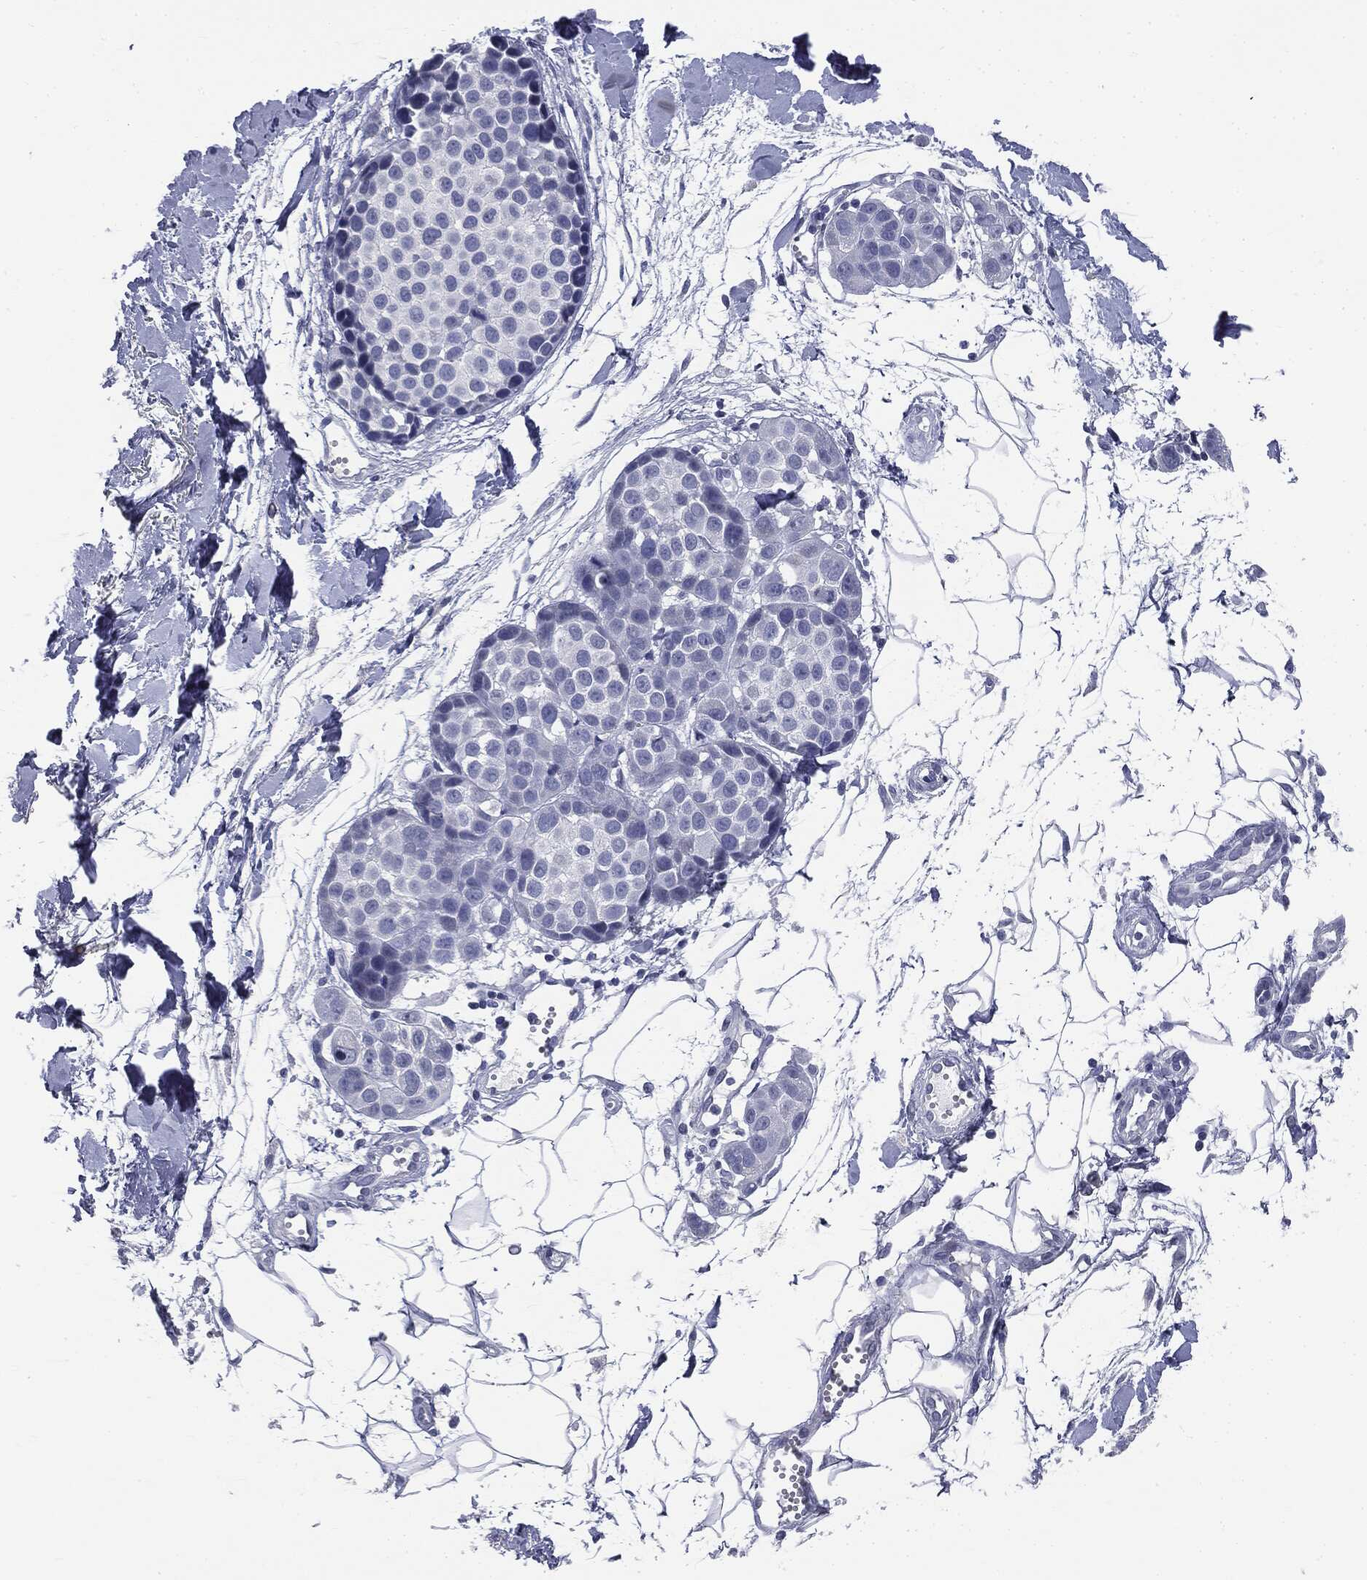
{"staining": {"intensity": "negative", "quantity": "none", "location": "none"}, "tissue": "melanoma", "cell_type": "Tumor cells", "image_type": "cancer", "snomed": [{"axis": "morphology", "description": "Malignant melanoma, NOS"}, {"axis": "topography", "description": "Skin"}], "caption": "Immunohistochemical staining of human melanoma displays no significant expression in tumor cells.", "gene": "AFP", "patient": {"sex": "female", "age": 86}}